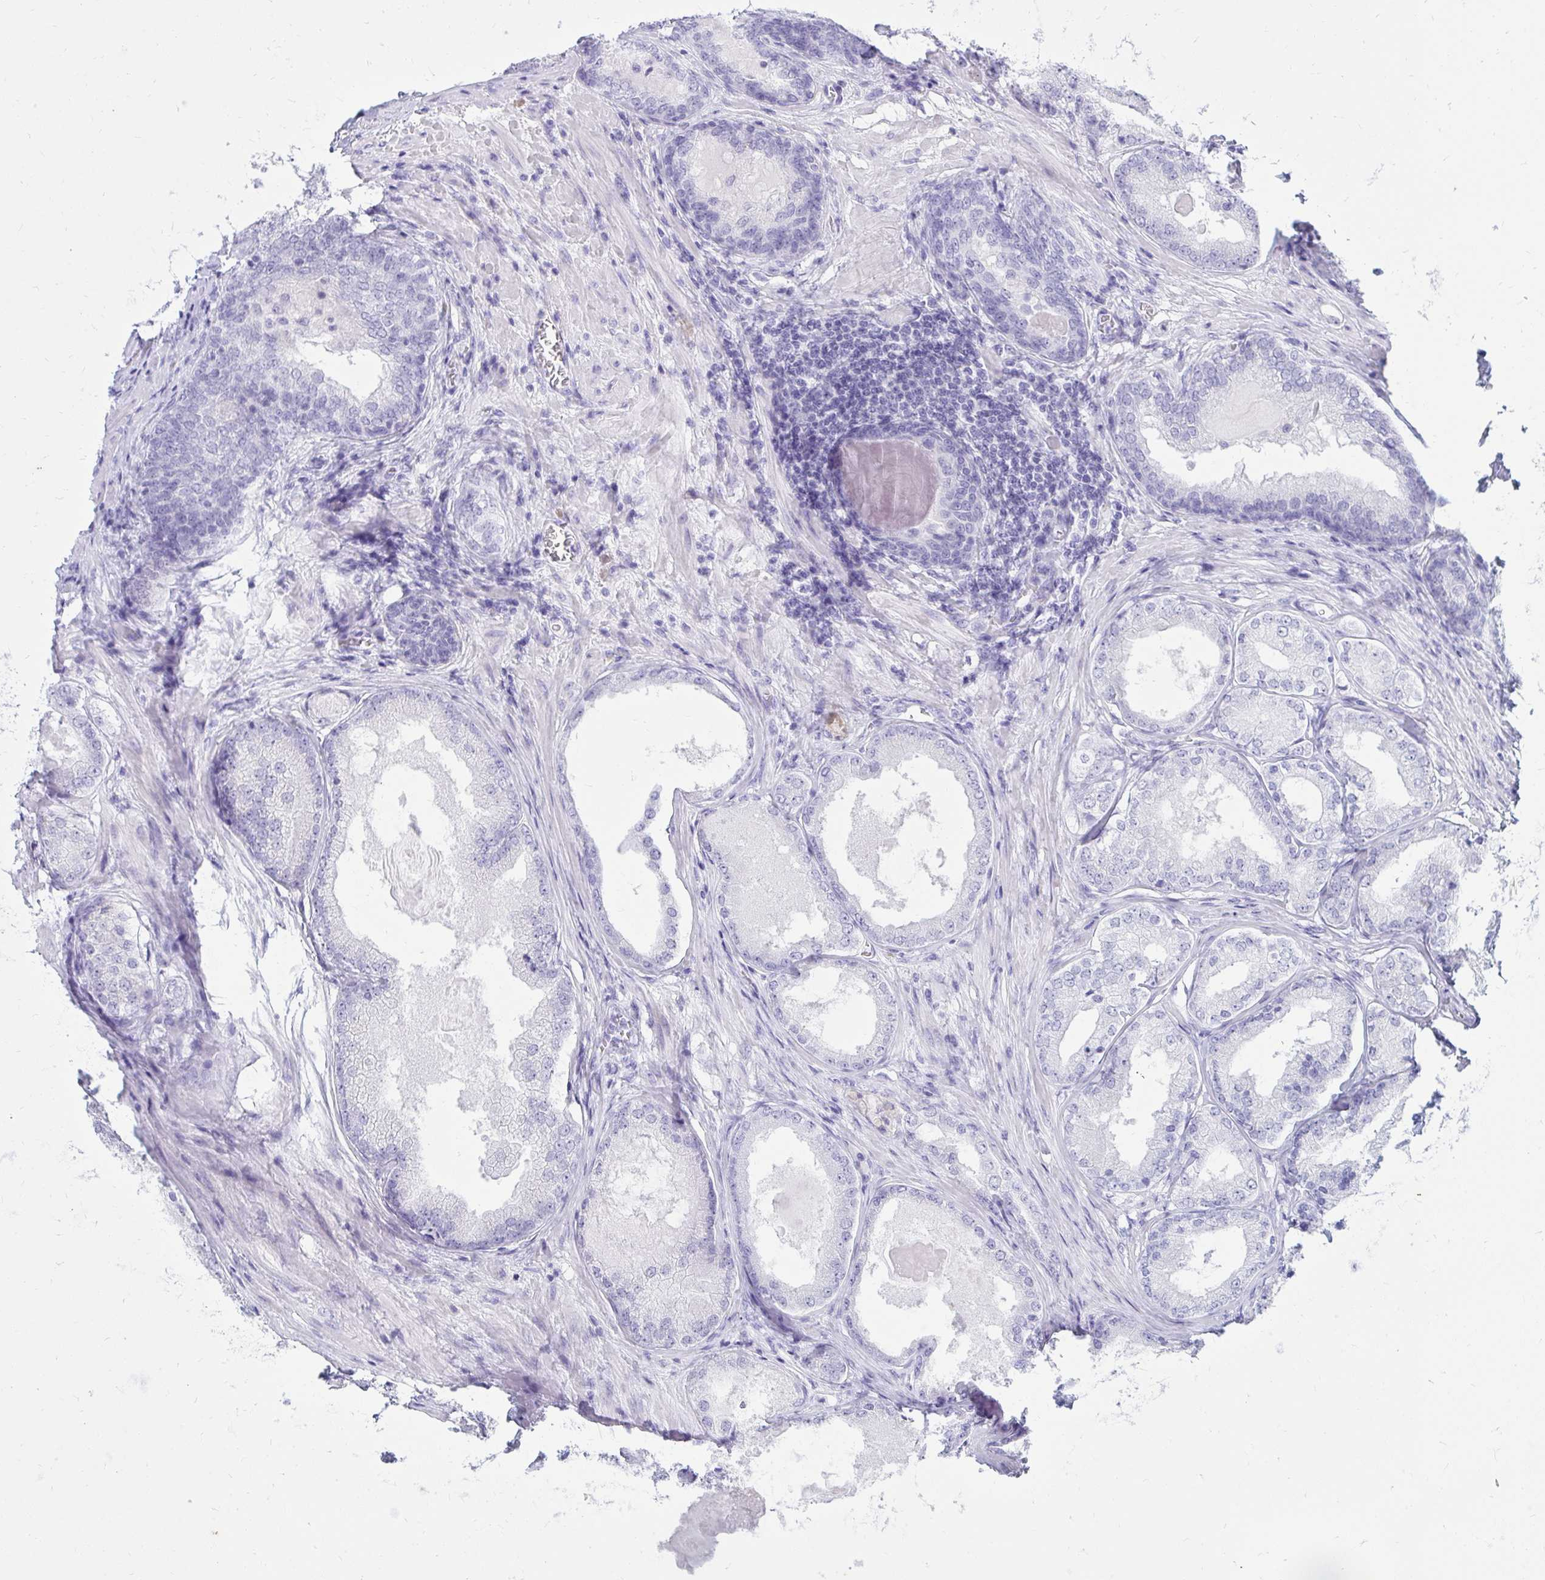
{"staining": {"intensity": "negative", "quantity": "none", "location": "none"}, "tissue": "prostate cancer", "cell_type": "Tumor cells", "image_type": "cancer", "snomed": [{"axis": "morphology", "description": "Adenocarcinoma, NOS"}, {"axis": "morphology", "description": "Adenocarcinoma, Low grade"}, {"axis": "topography", "description": "Prostate"}], "caption": "The immunohistochemistry (IHC) photomicrograph has no significant expression in tumor cells of adenocarcinoma (prostate) tissue.", "gene": "NANOGNB", "patient": {"sex": "male", "age": 68}}